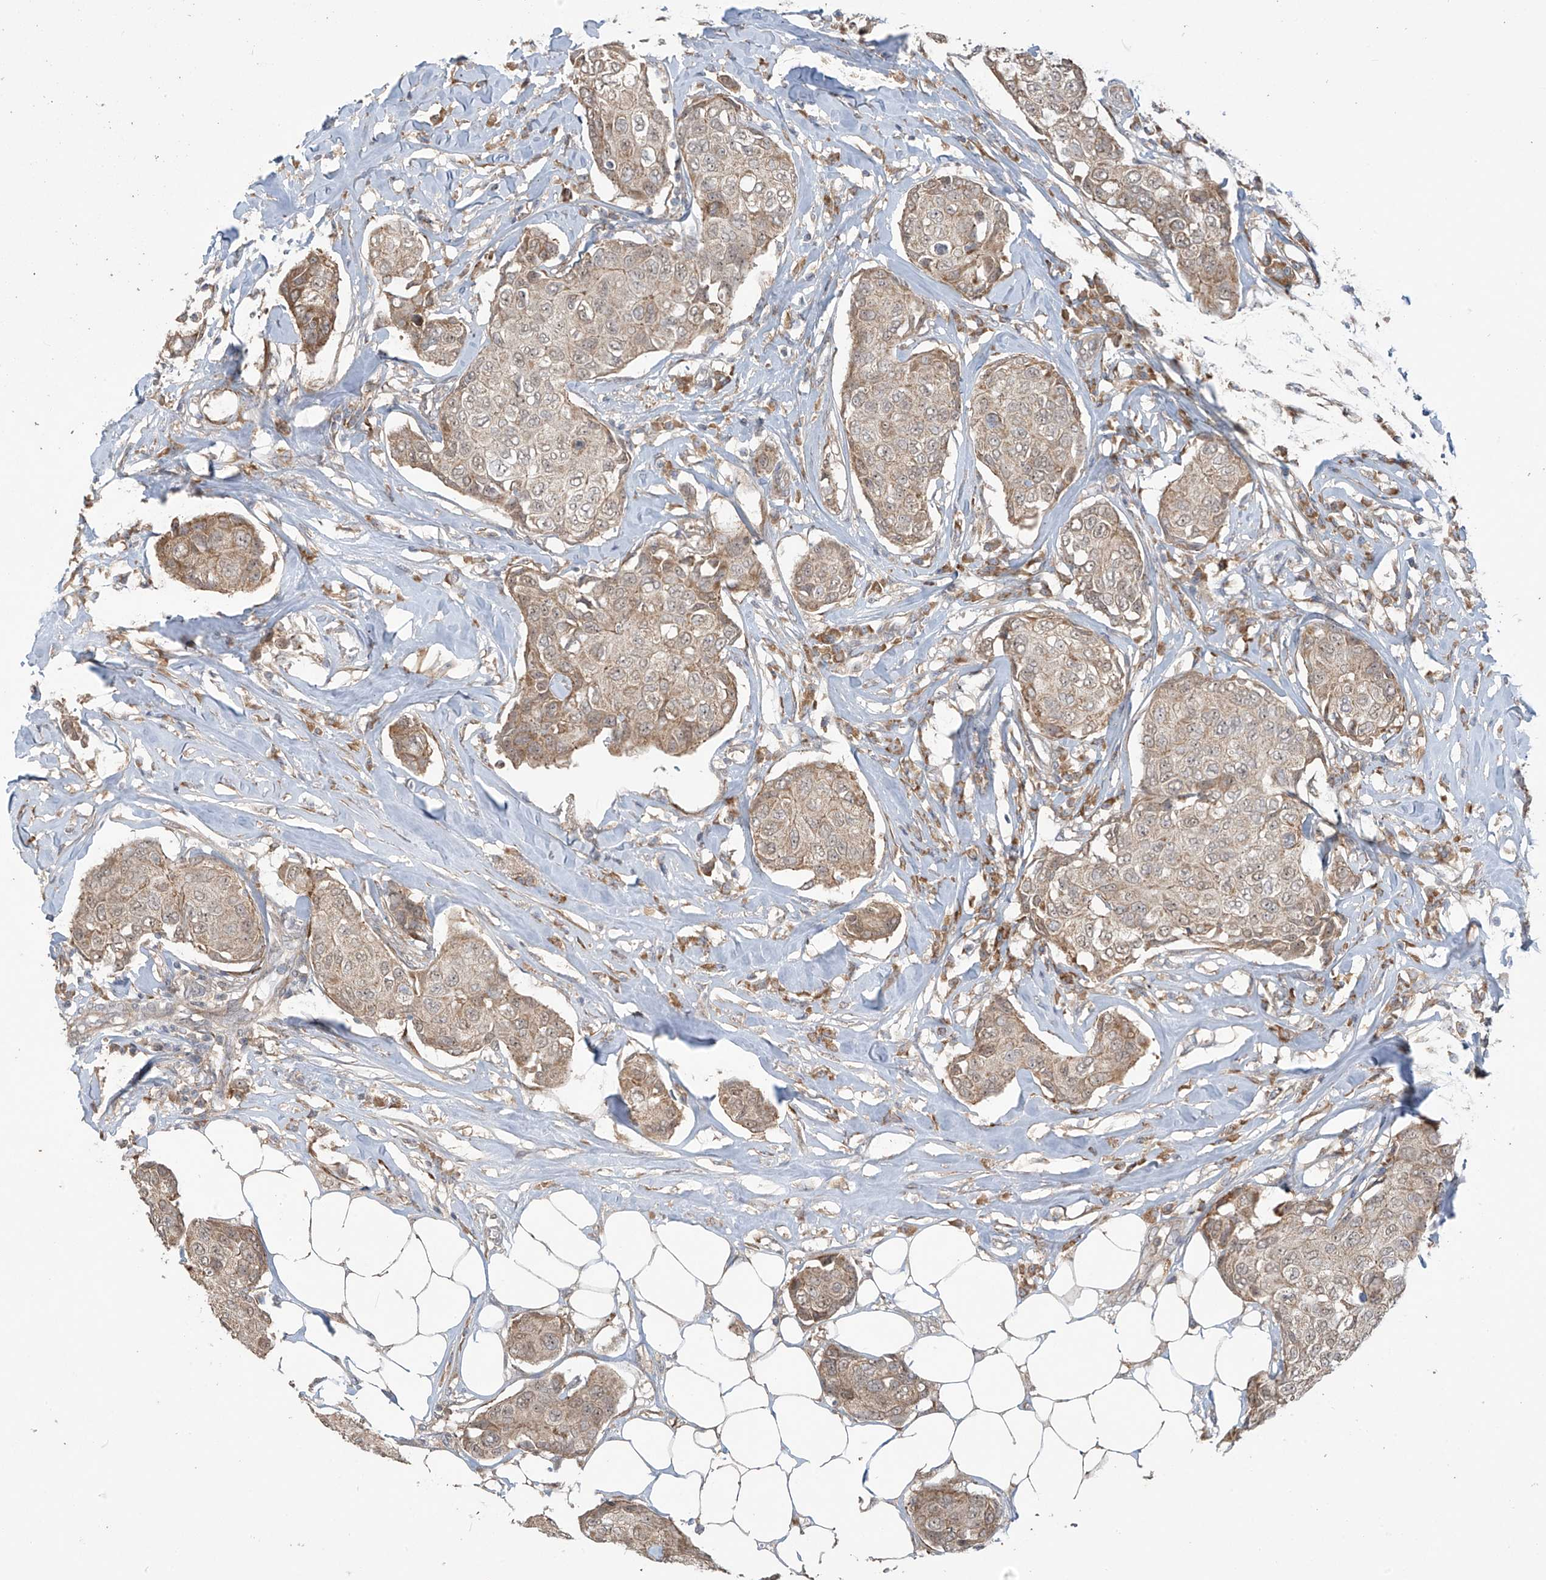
{"staining": {"intensity": "weak", "quantity": ">75%", "location": "cytoplasmic/membranous"}, "tissue": "breast cancer", "cell_type": "Tumor cells", "image_type": "cancer", "snomed": [{"axis": "morphology", "description": "Duct carcinoma"}, {"axis": "topography", "description": "Breast"}], "caption": "An image of human breast infiltrating ductal carcinoma stained for a protein demonstrates weak cytoplasmic/membranous brown staining in tumor cells. The staining was performed using DAB (3,3'-diaminobenzidine), with brown indicating positive protein expression. Nuclei are stained blue with hematoxylin.", "gene": "KATNIP", "patient": {"sex": "female", "age": 80}}